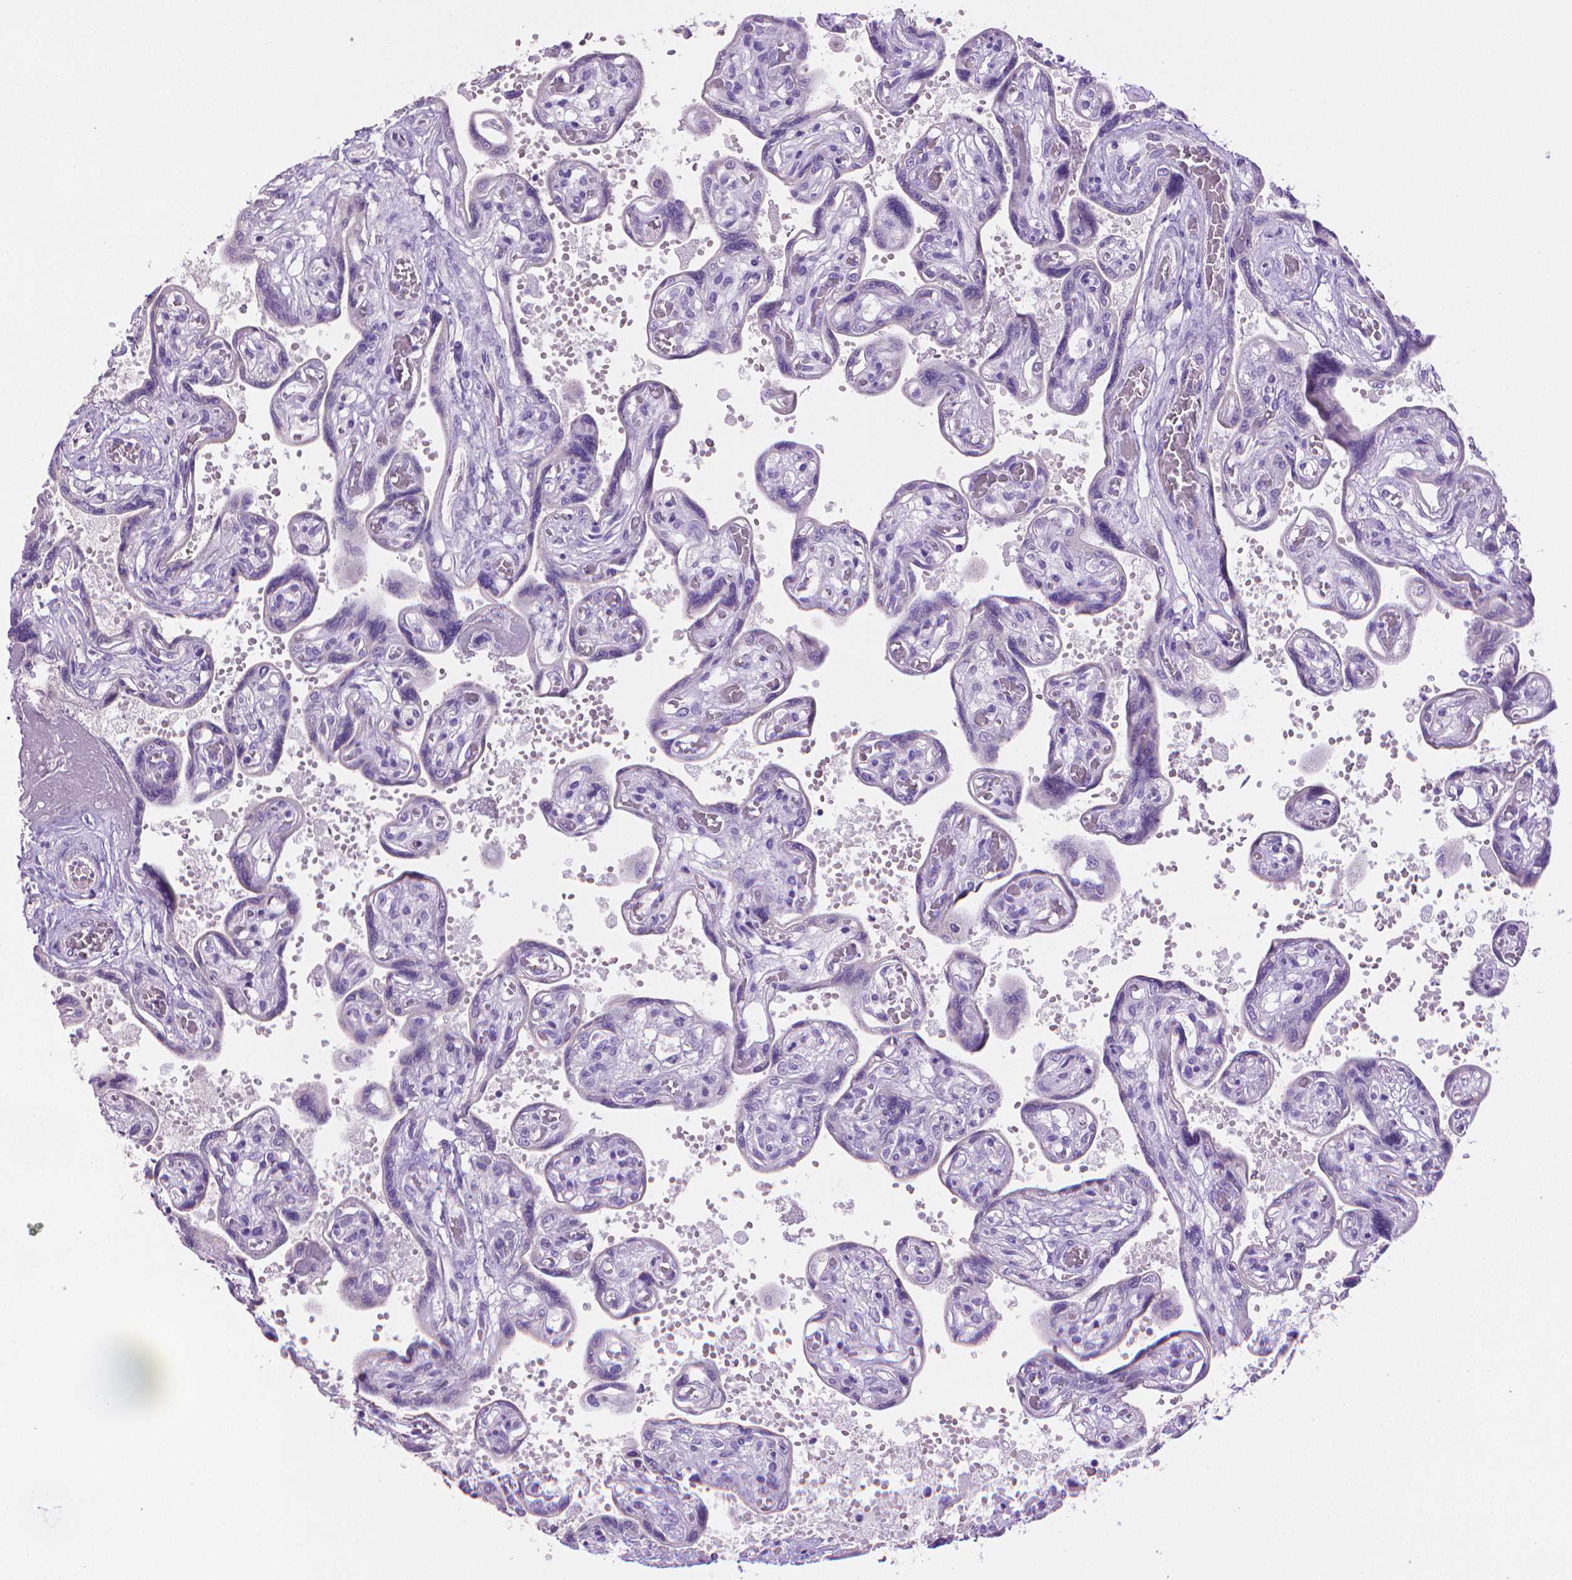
{"staining": {"intensity": "negative", "quantity": "none", "location": "none"}, "tissue": "placenta", "cell_type": "Decidual cells", "image_type": "normal", "snomed": [{"axis": "morphology", "description": "Normal tissue, NOS"}, {"axis": "topography", "description": "Placenta"}], "caption": "Immunohistochemistry (IHC) photomicrograph of benign placenta stained for a protein (brown), which shows no positivity in decidual cells. Nuclei are stained in blue.", "gene": "PNMA2", "patient": {"sex": "female", "age": 32}}